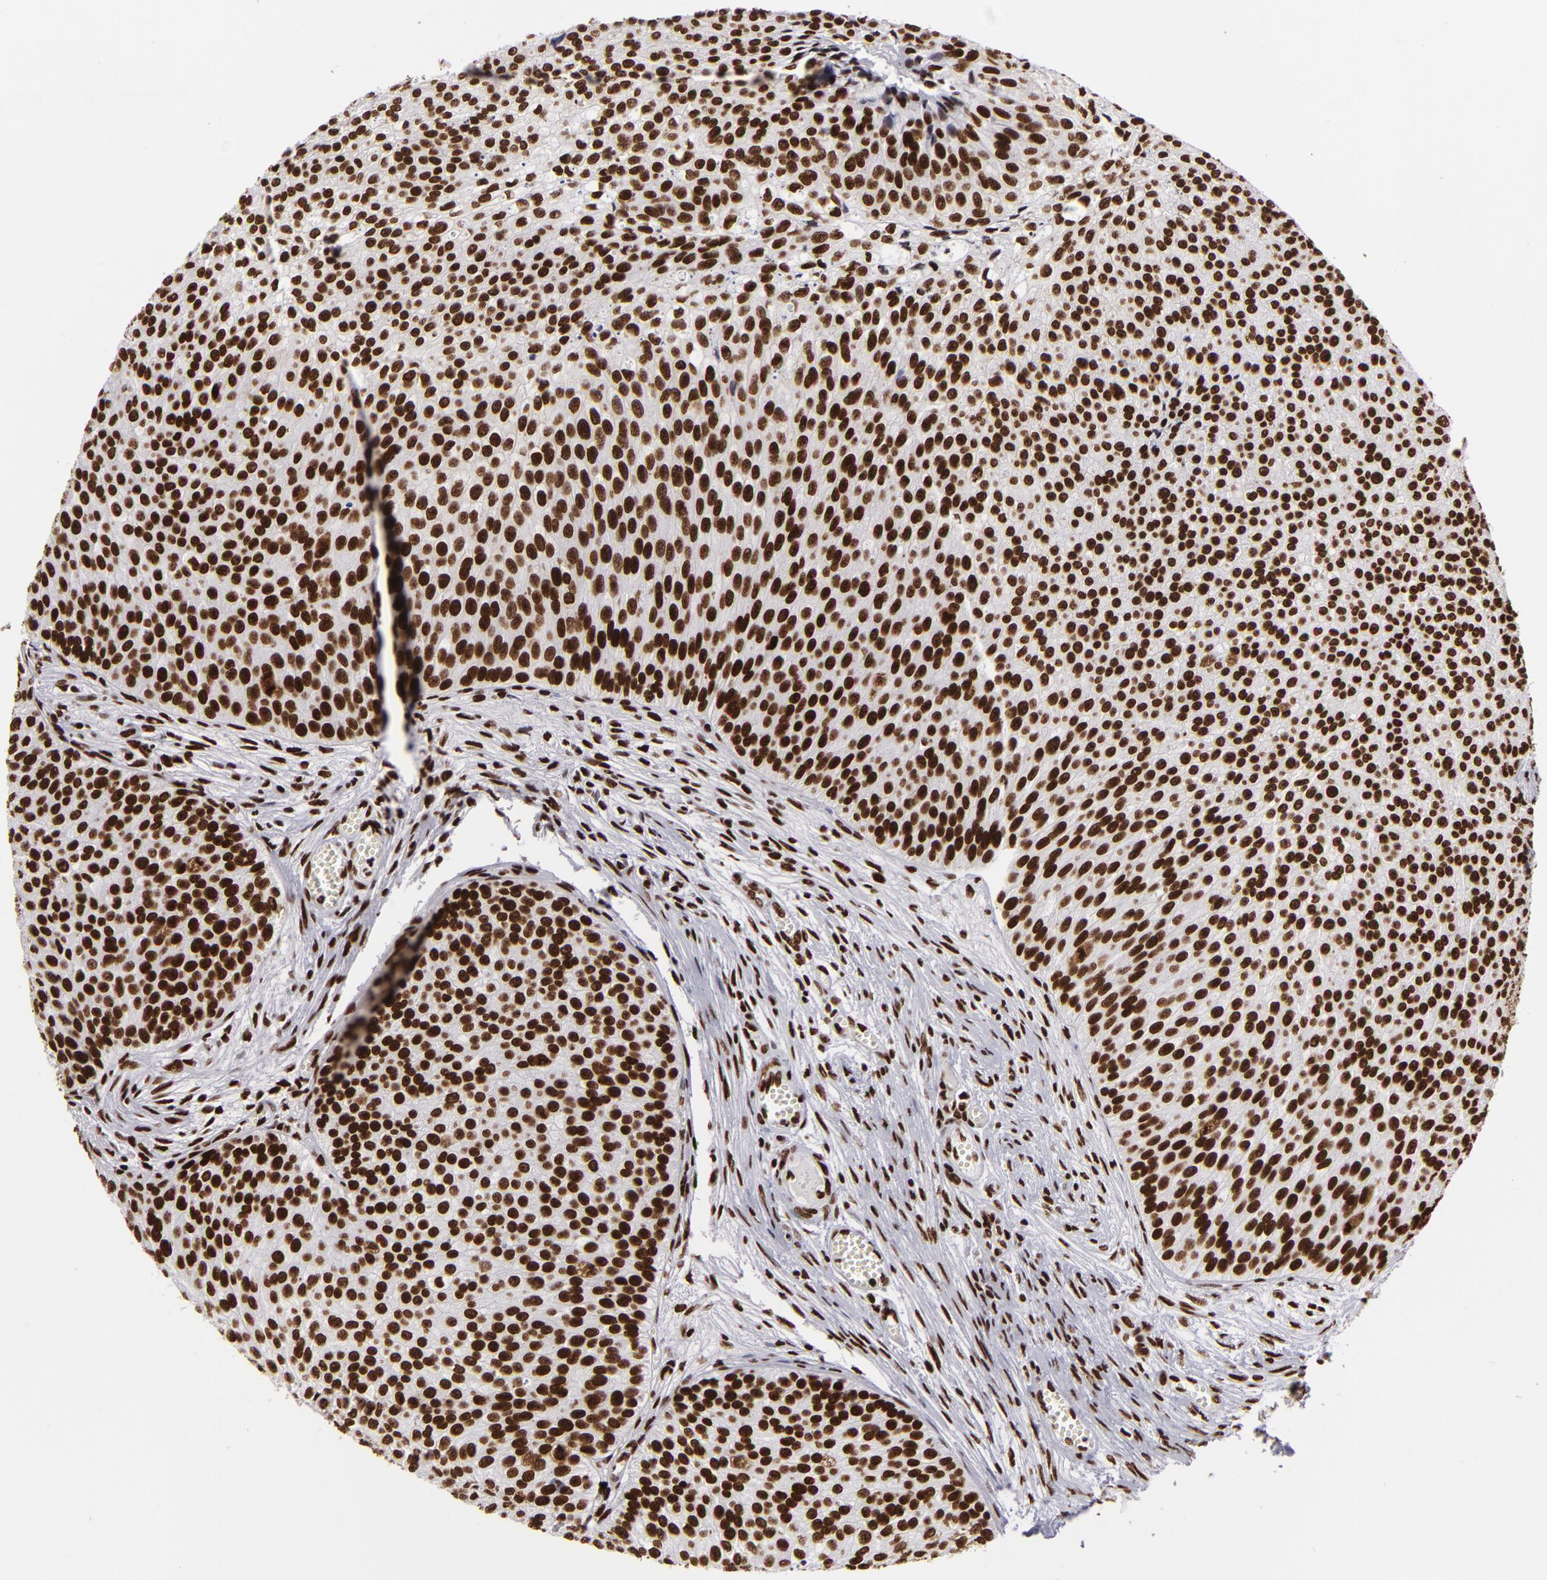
{"staining": {"intensity": "strong", "quantity": ">75%", "location": "nuclear"}, "tissue": "urothelial cancer", "cell_type": "Tumor cells", "image_type": "cancer", "snomed": [{"axis": "morphology", "description": "Urothelial carcinoma, Low grade"}, {"axis": "topography", "description": "Urinary bladder"}], "caption": "DAB immunohistochemical staining of urothelial cancer exhibits strong nuclear protein expression in approximately >75% of tumor cells.", "gene": "SAFB", "patient": {"sex": "male", "age": 84}}